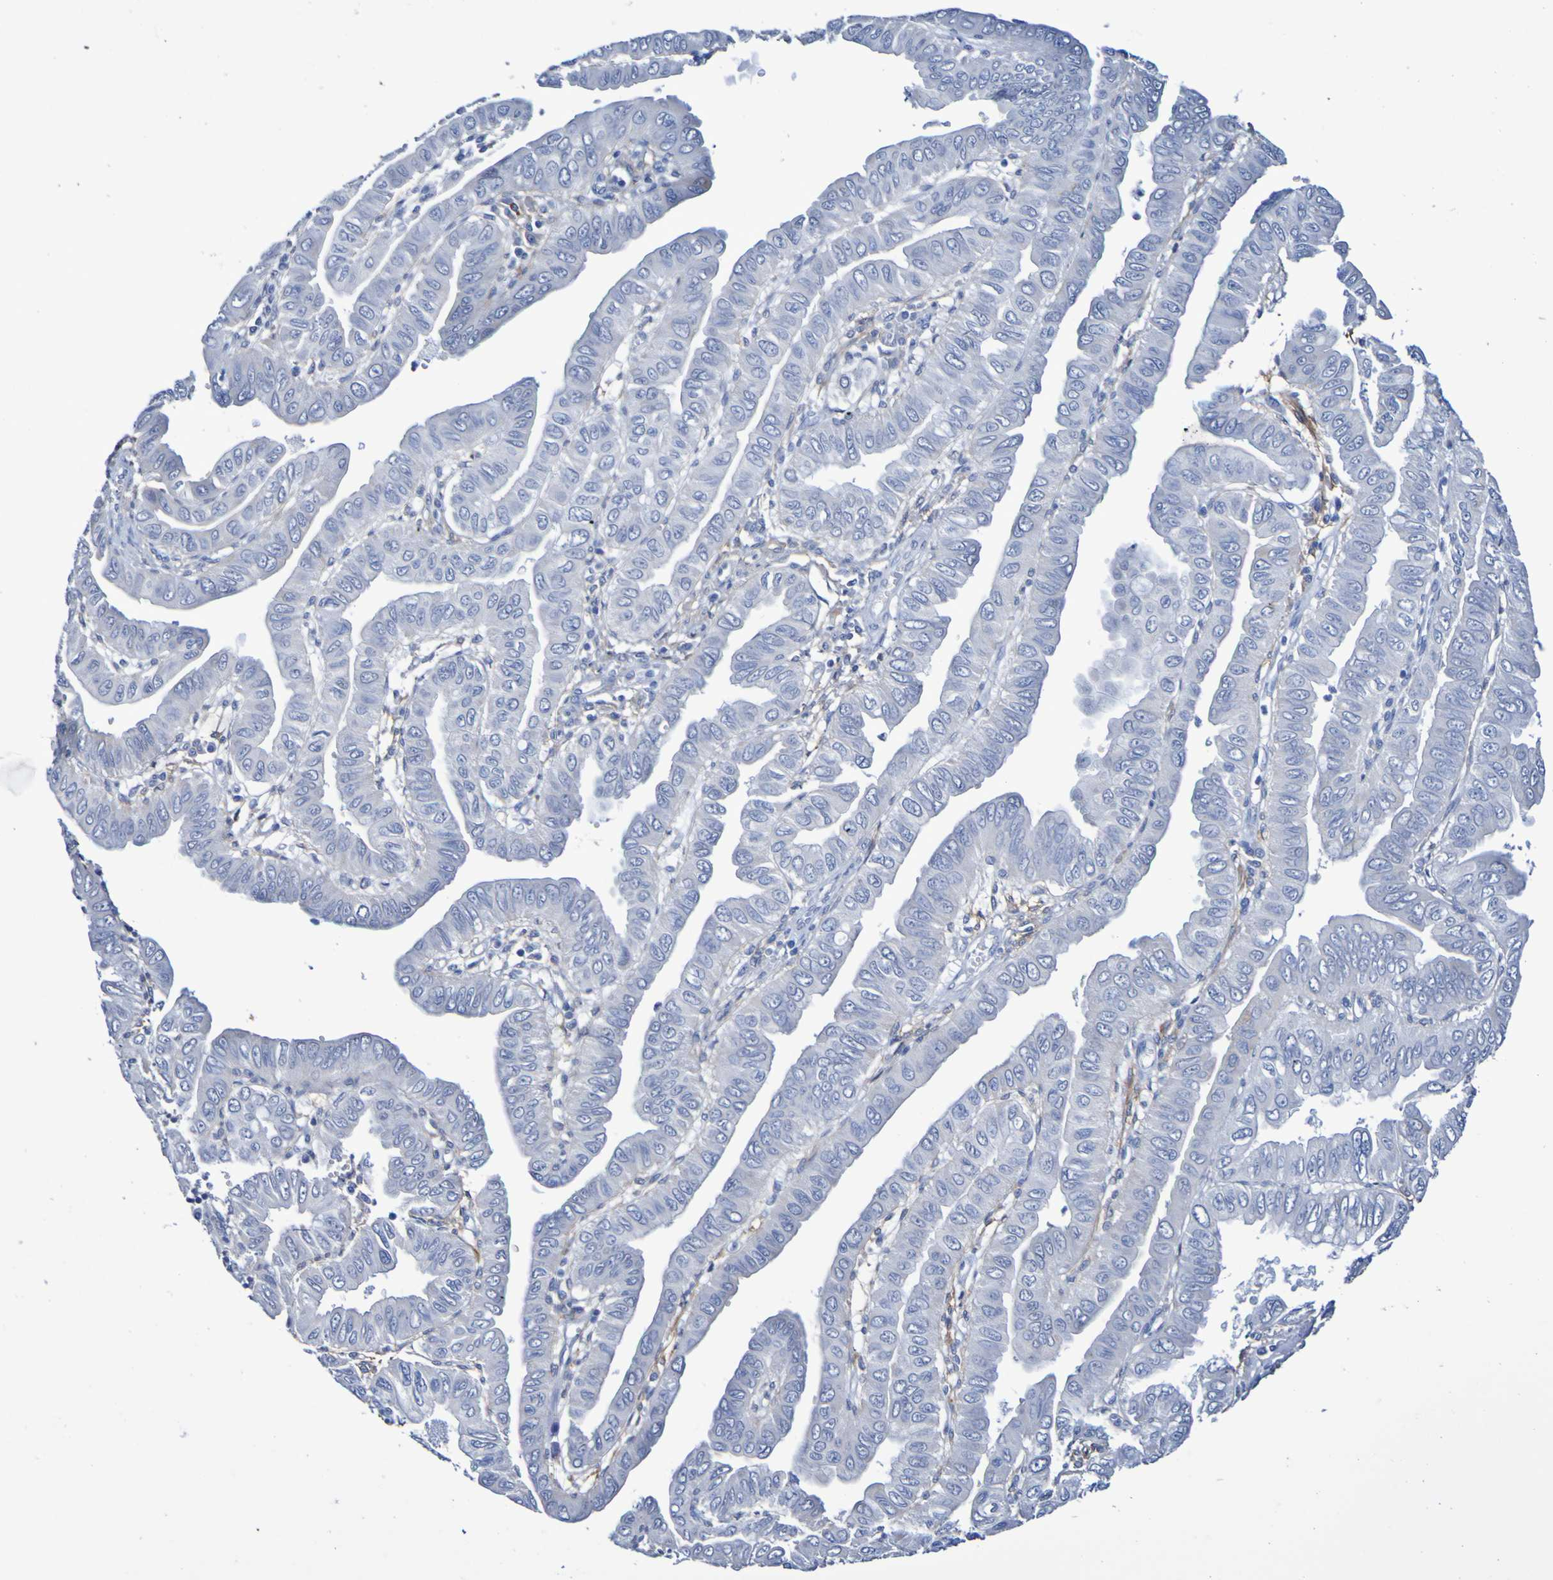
{"staining": {"intensity": "negative", "quantity": "none", "location": "none"}, "tissue": "pancreatic cancer", "cell_type": "Tumor cells", "image_type": "cancer", "snomed": [{"axis": "morphology", "description": "Normal tissue, NOS"}, {"axis": "topography", "description": "Lymph node"}], "caption": "Human pancreatic cancer stained for a protein using immunohistochemistry displays no staining in tumor cells.", "gene": "SGCB", "patient": {"sex": "male", "age": 50}}